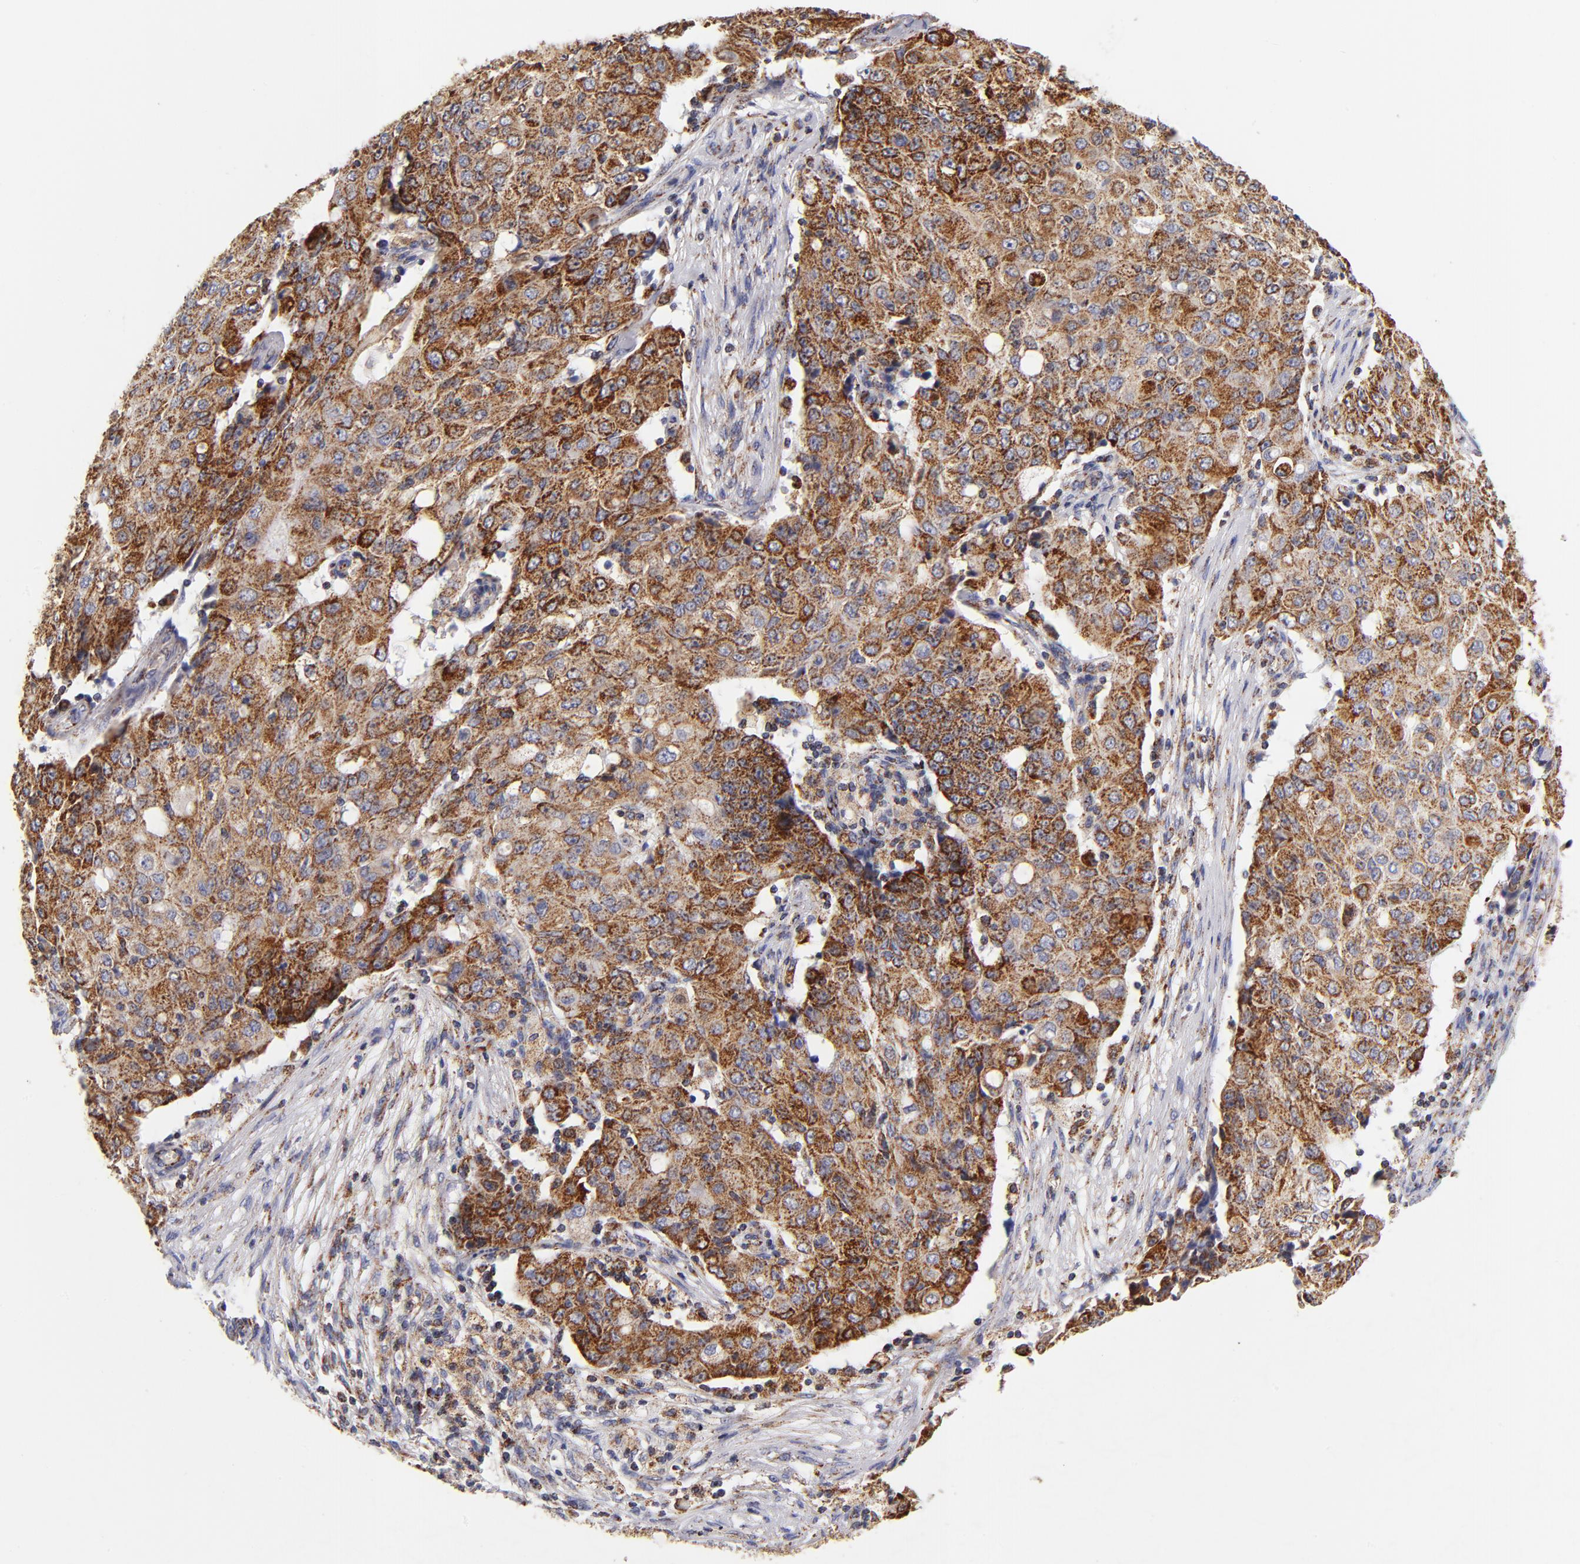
{"staining": {"intensity": "strong", "quantity": ">75%", "location": "cytoplasmic/membranous"}, "tissue": "ovarian cancer", "cell_type": "Tumor cells", "image_type": "cancer", "snomed": [{"axis": "morphology", "description": "Carcinoma, endometroid"}, {"axis": "topography", "description": "Ovary"}], "caption": "Tumor cells display high levels of strong cytoplasmic/membranous positivity in approximately >75% of cells in ovarian cancer (endometroid carcinoma). The staining was performed using DAB to visualize the protein expression in brown, while the nuclei were stained in blue with hematoxylin (Magnification: 20x).", "gene": "ECHS1", "patient": {"sex": "female", "age": 42}}